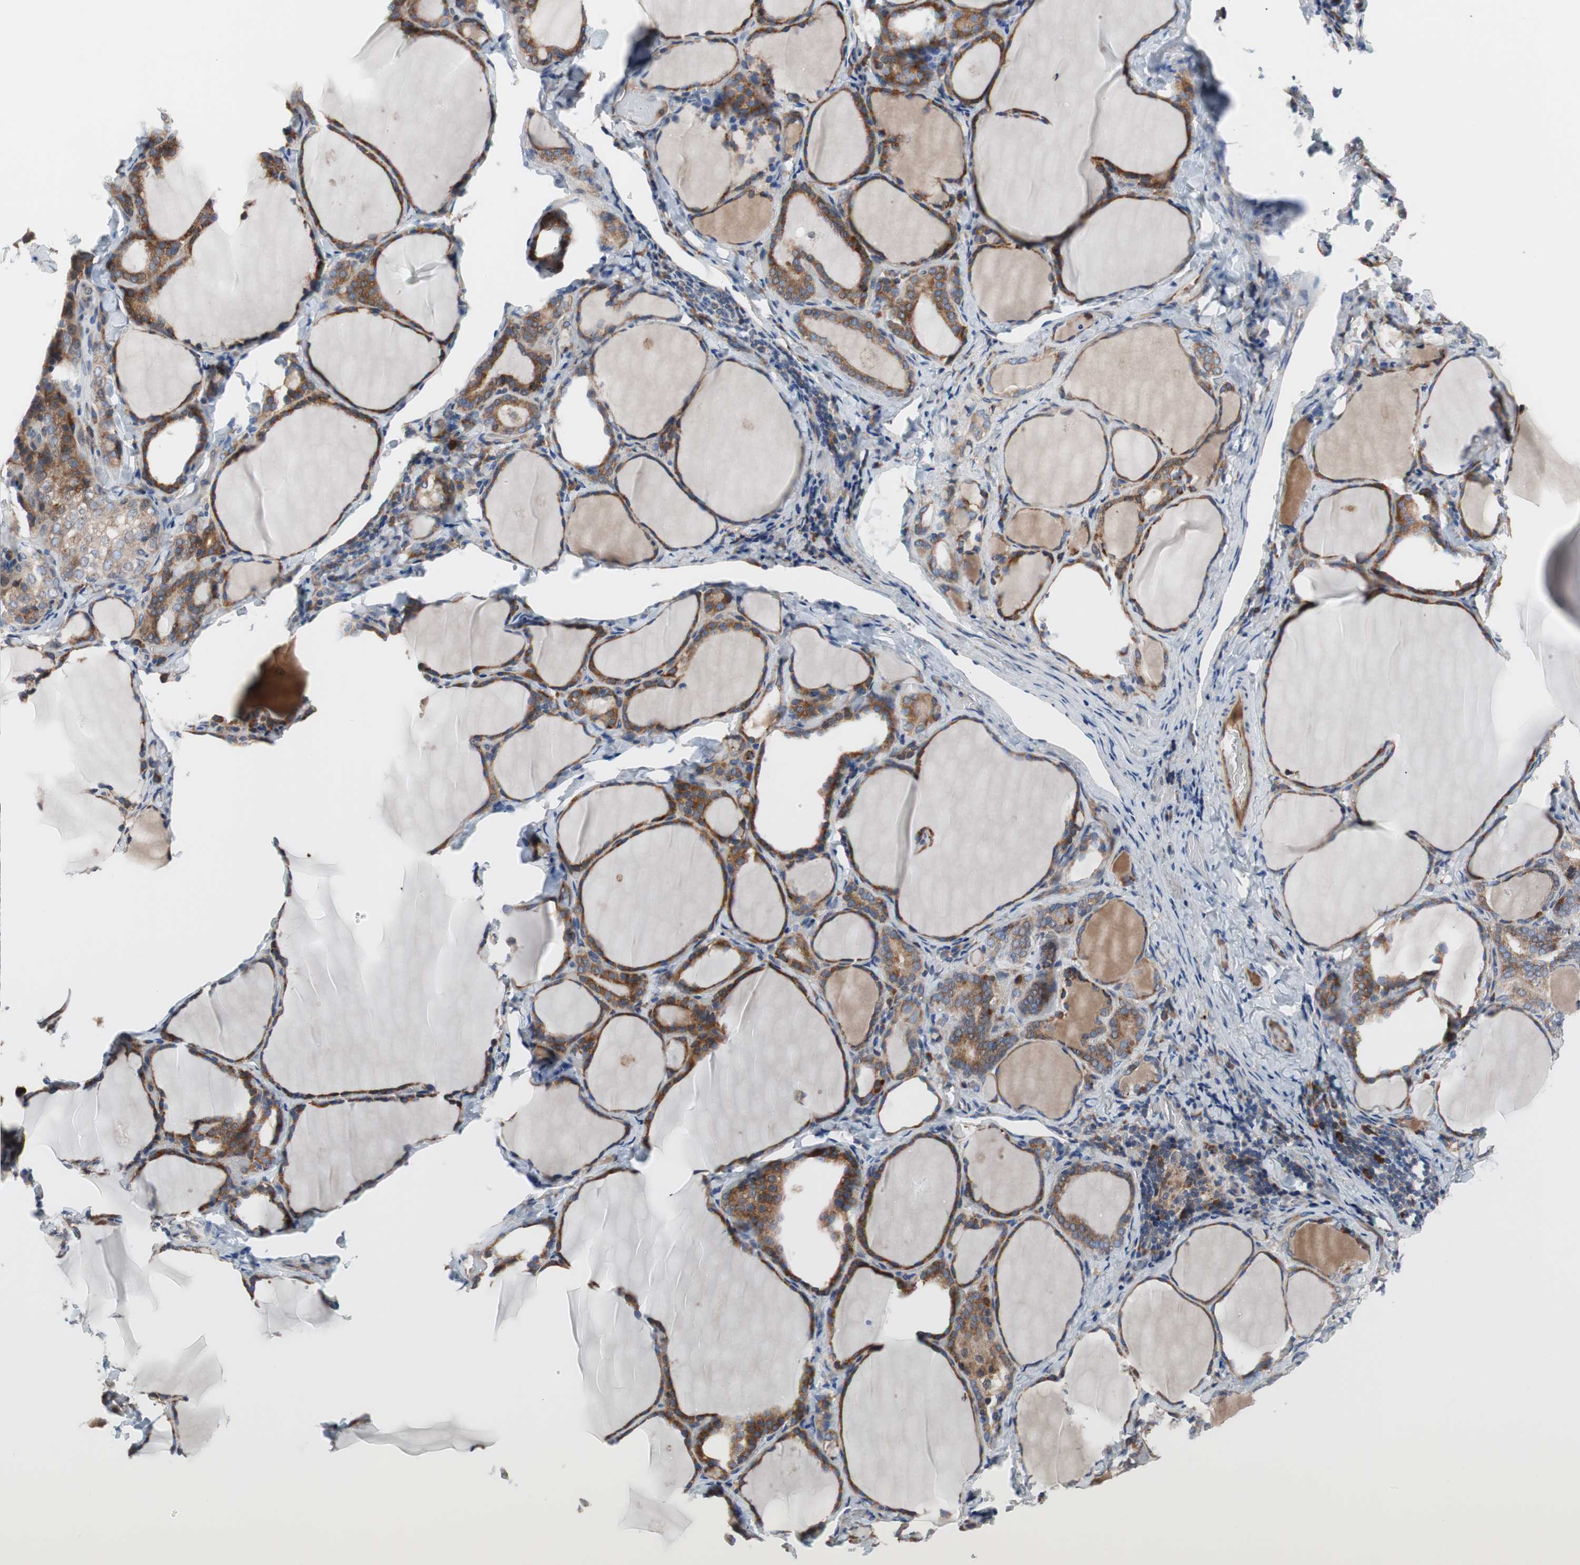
{"staining": {"intensity": "moderate", "quantity": ">75%", "location": "cytoplasmic/membranous"}, "tissue": "thyroid gland", "cell_type": "Glandular cells", "image_type": "normal", "snomed": [{"axis": "morphology", "description": "Normal tissue, NOS"}, {"axis": "morphology", "description": "Papillary adenocarcinoma, NOS"}, {"axis": "topography", "description": "Thyroid gland"}], "caption": "Immunohistochemistry of unremarkable human thyroid gland shows medium levels of moderate cytoplasmic/membranous expression in approximately >75% of glandular cells.", "gene": "KANSL1", "patient": {"sex": "female", "age": 30}}